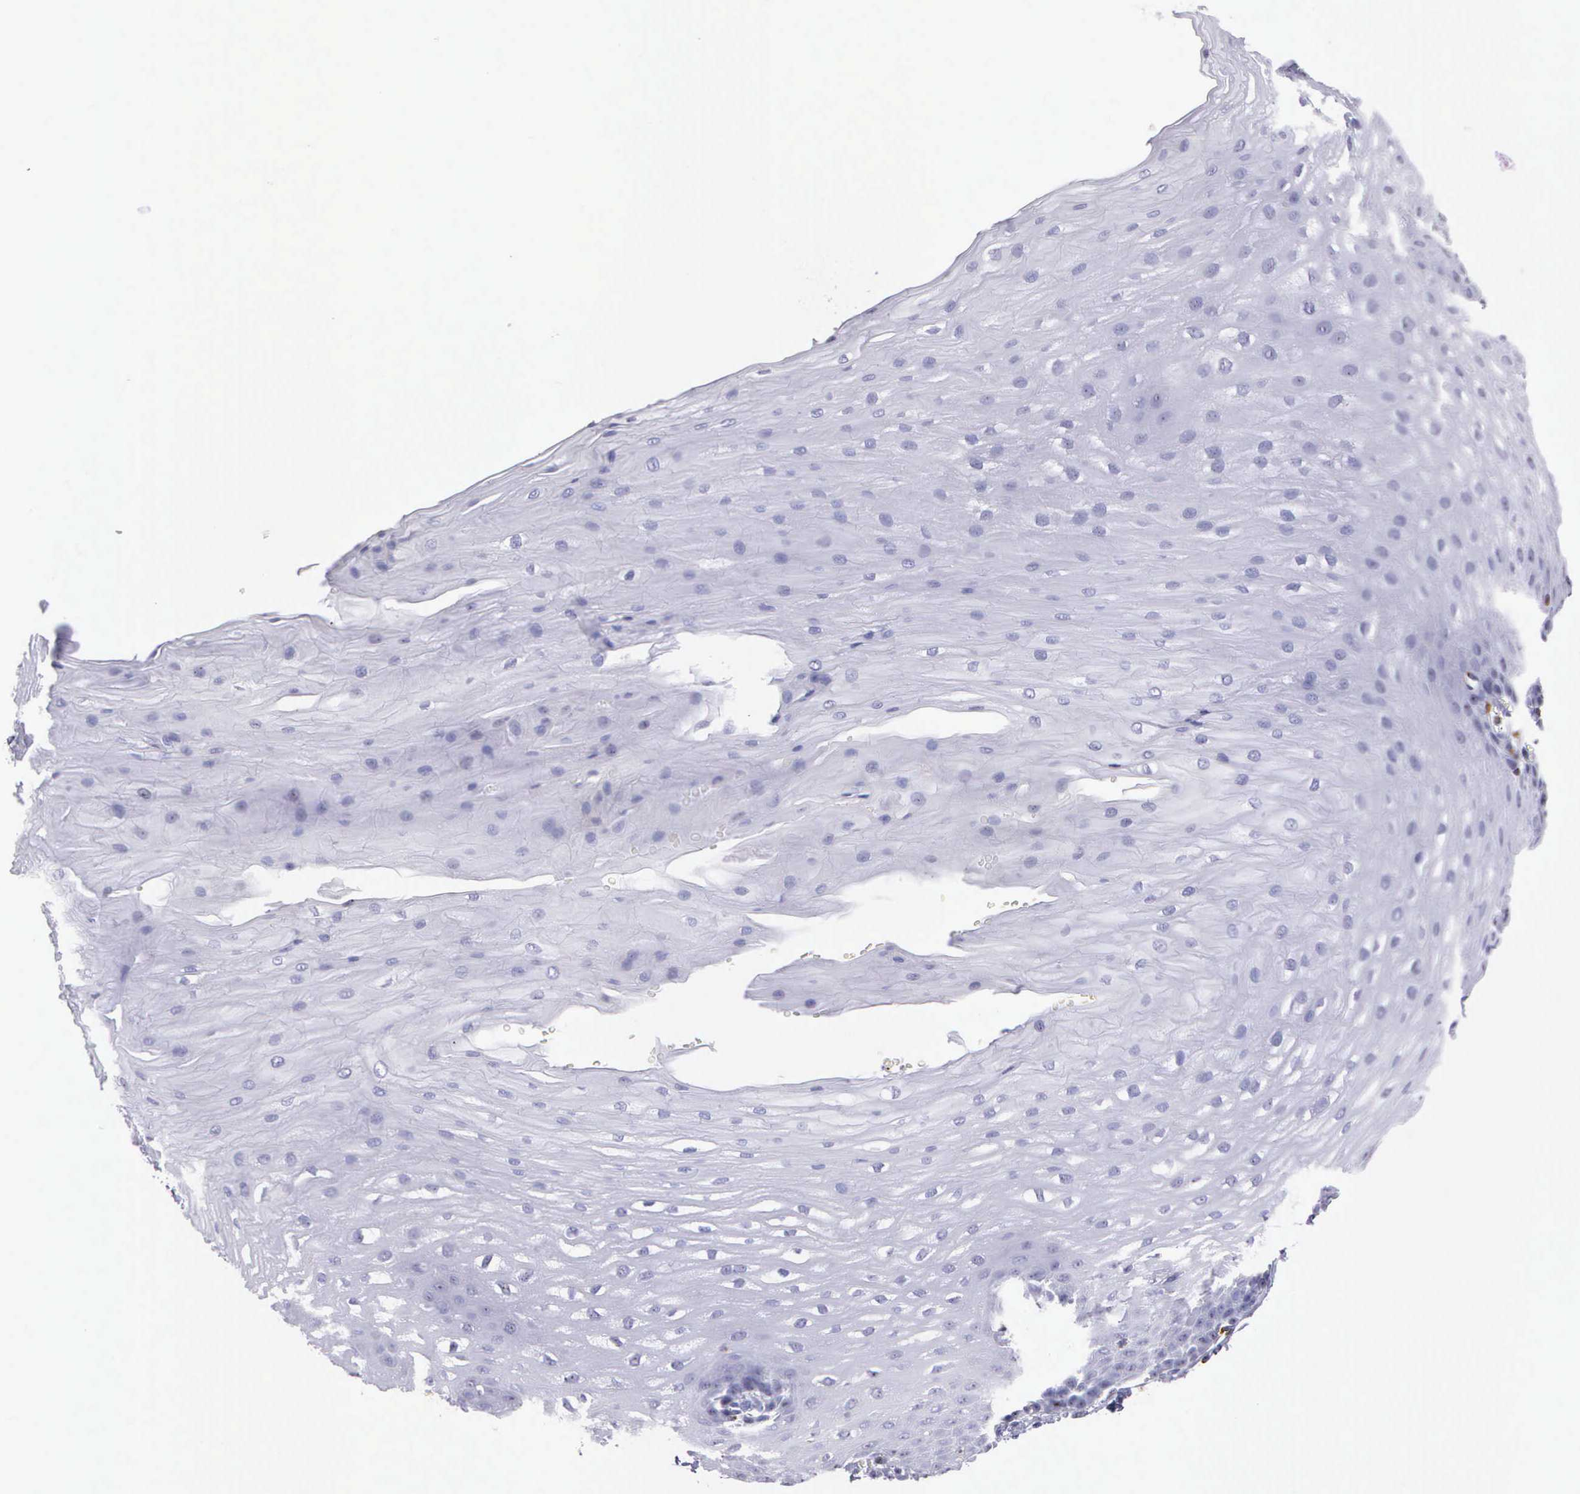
{"staining": {"intensity": "negative", "quantity": "none", "location": "none"}, "tissue": "esophagus", "cell_type": "Squamous epithelial cells", "image_type": "normal", "snomed": [{"axis": "morphology", "description": "Normal tissue, NOS"}, {"axis": "topography", "description": "Esophagus"}], "caption": "This image is of benign esophagus stained with immunohistochemistry to label a protein in brown with the nuclei are counter-stained blue. There is no positivity in squamous epithelial cells. (DAB (3,3'-diaminobenzidine) immunohistochemistry visualized using brightfield microscopy, high magnification).", "gene": "SRGN", "patient": {"sex": "male", "age": 70}}